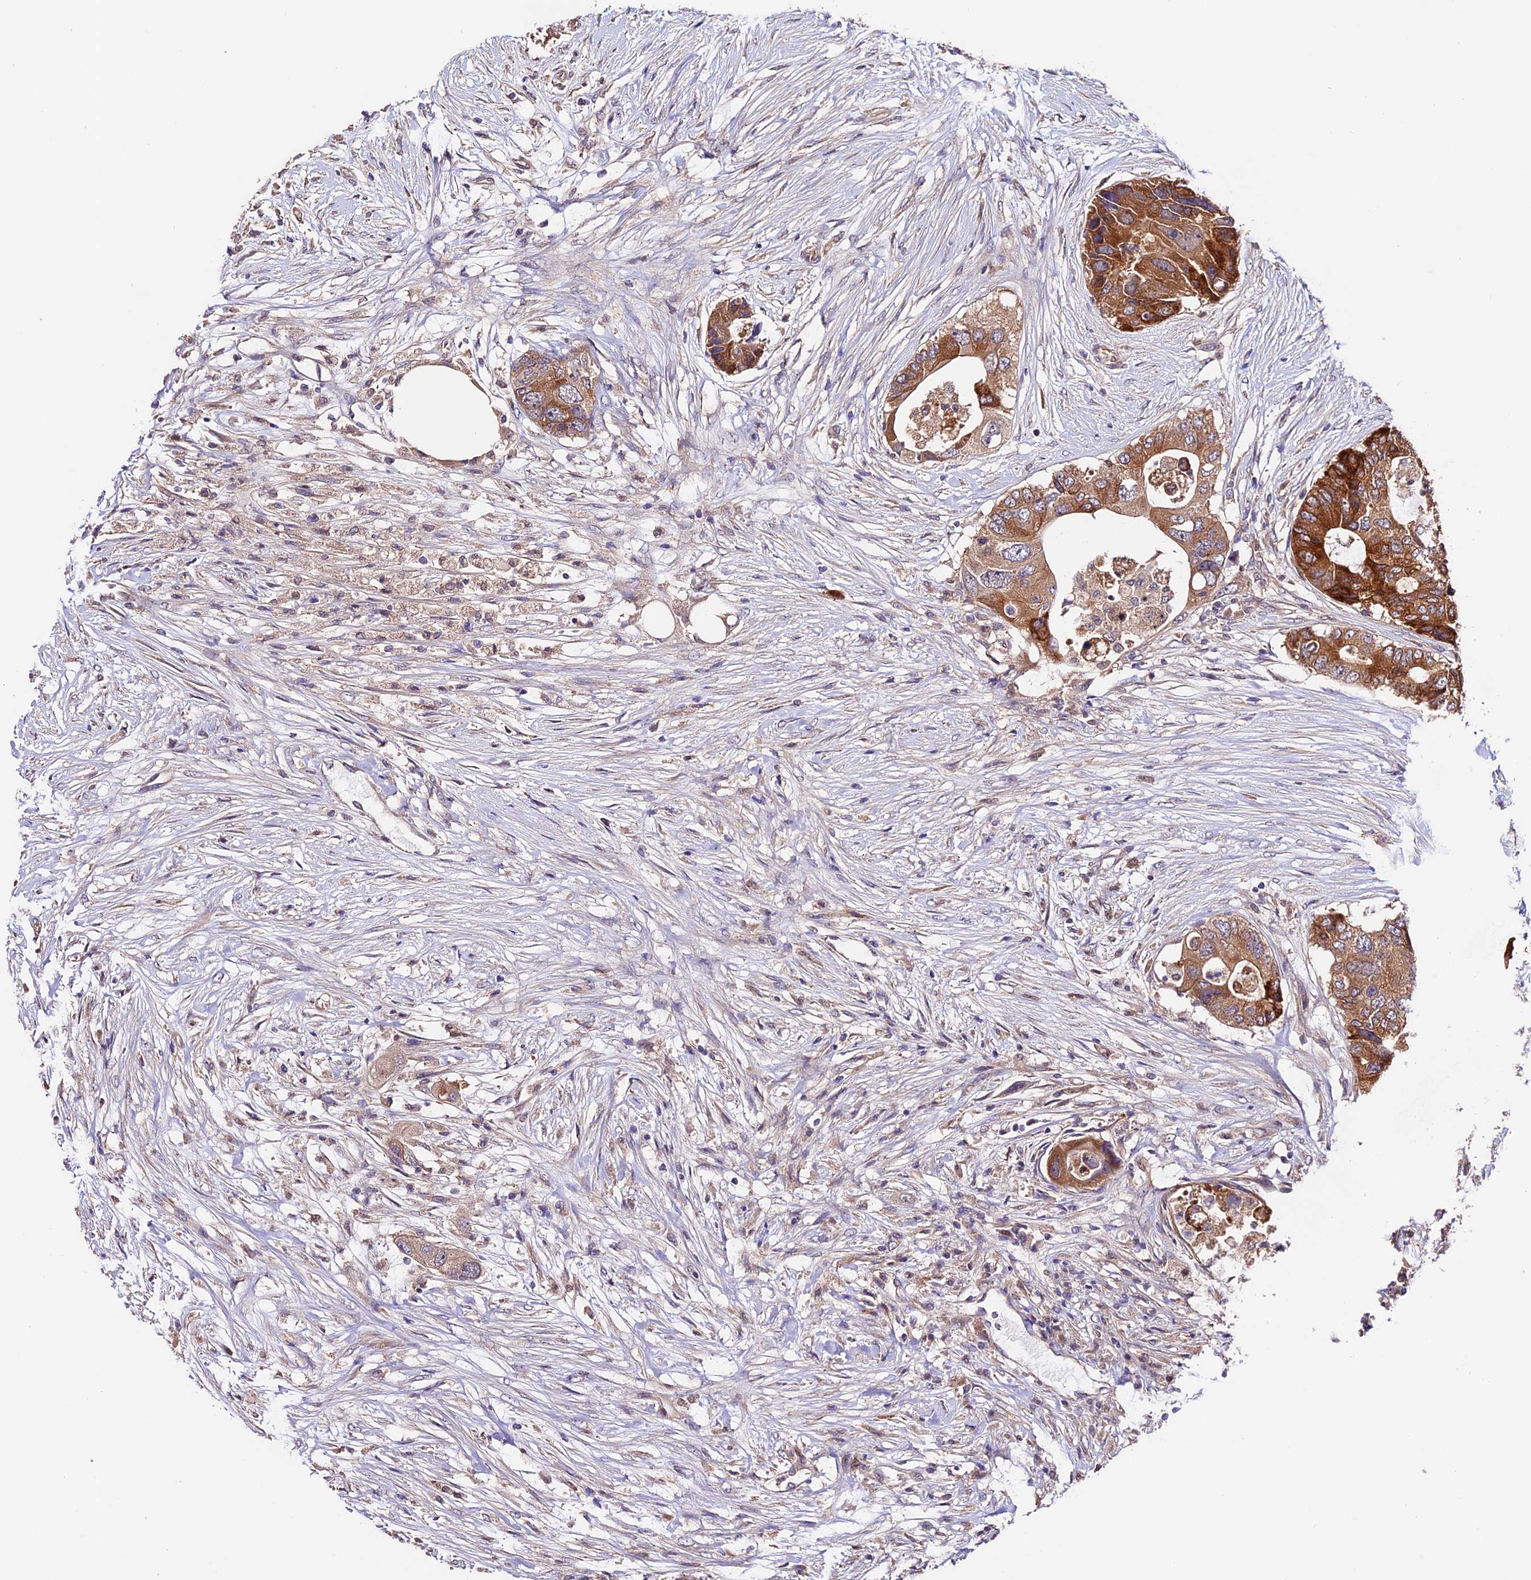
{"staining": {"intensity": "strong", "quantity": ">75%", "location": "cytoplasmic/membranous"}, "tissue": "colorectal cancer", "cell_type": "Tumor cells", "image_type": "cancer", "snomed": [{"axis": "morphology", "description": "Adenocarcinoma, NOS"}, {"axis": "topography", "description": "Colon"}], "caption": "Protein expression analysis of colorectal adenocarcinoma demonstrates strong cytoplasmic/membranous positivity in about >75% of tumor cells.", "gene": "CES3", "patient": {"sex": "male", "age": 71}}